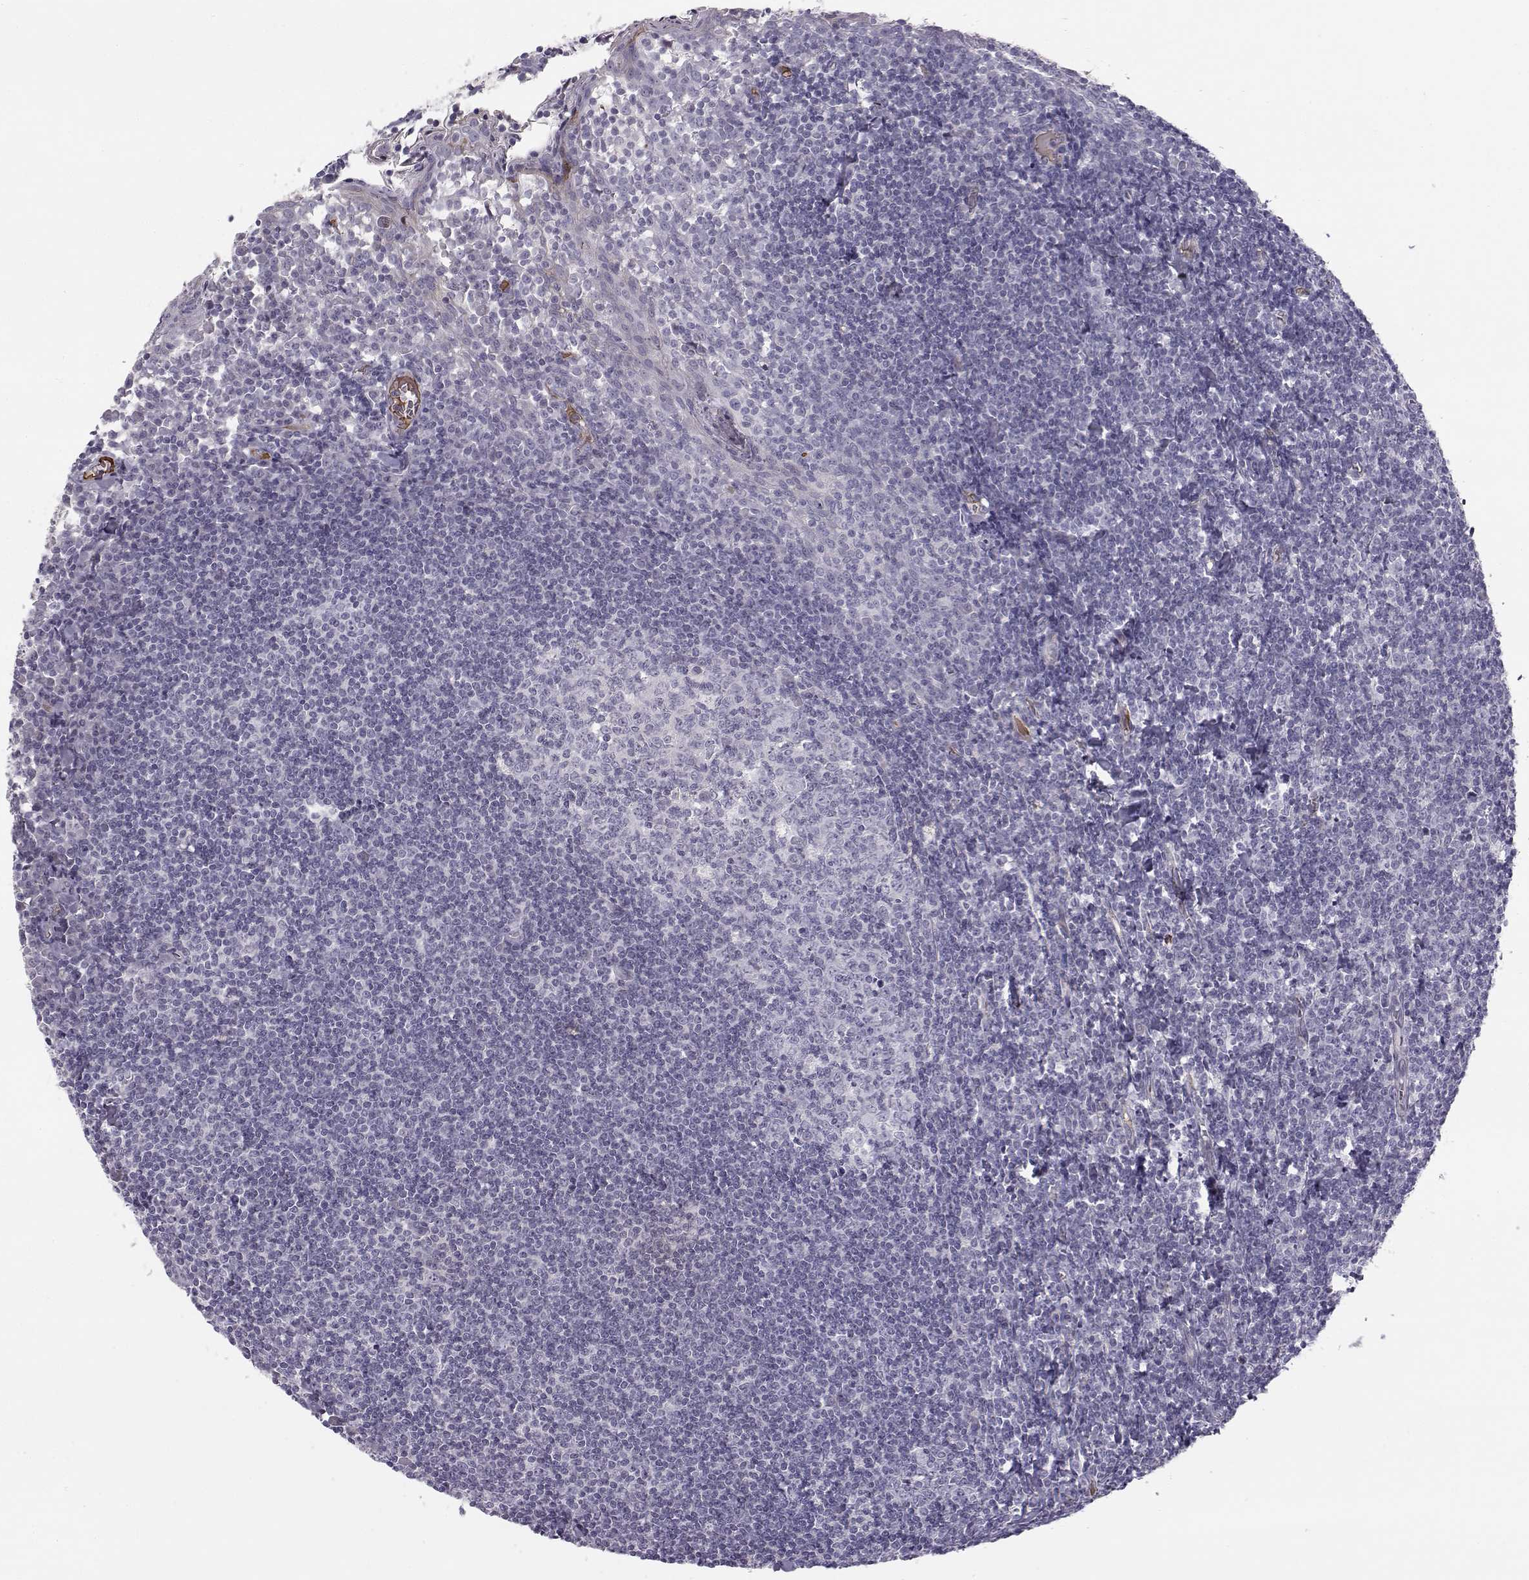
{"staining": {"intensity": "negative", "quantity": "none", "location": "none"}, "tissue": "tonsil", "cell_type": "Germinal center cells", "image_type": "normal", "snomed": [{"axis": "morphology", "description": "Normal tissue, NOS"}, {"axis": "topography", "description": "Tonsil"}], "caption": "Immunohistochemistry (IHC) of unremarkable tonsil reveals no positivity in germinal center cells.", "gene": "PABPC1L2A", "patient": {"sex": "female", "age": 12}}